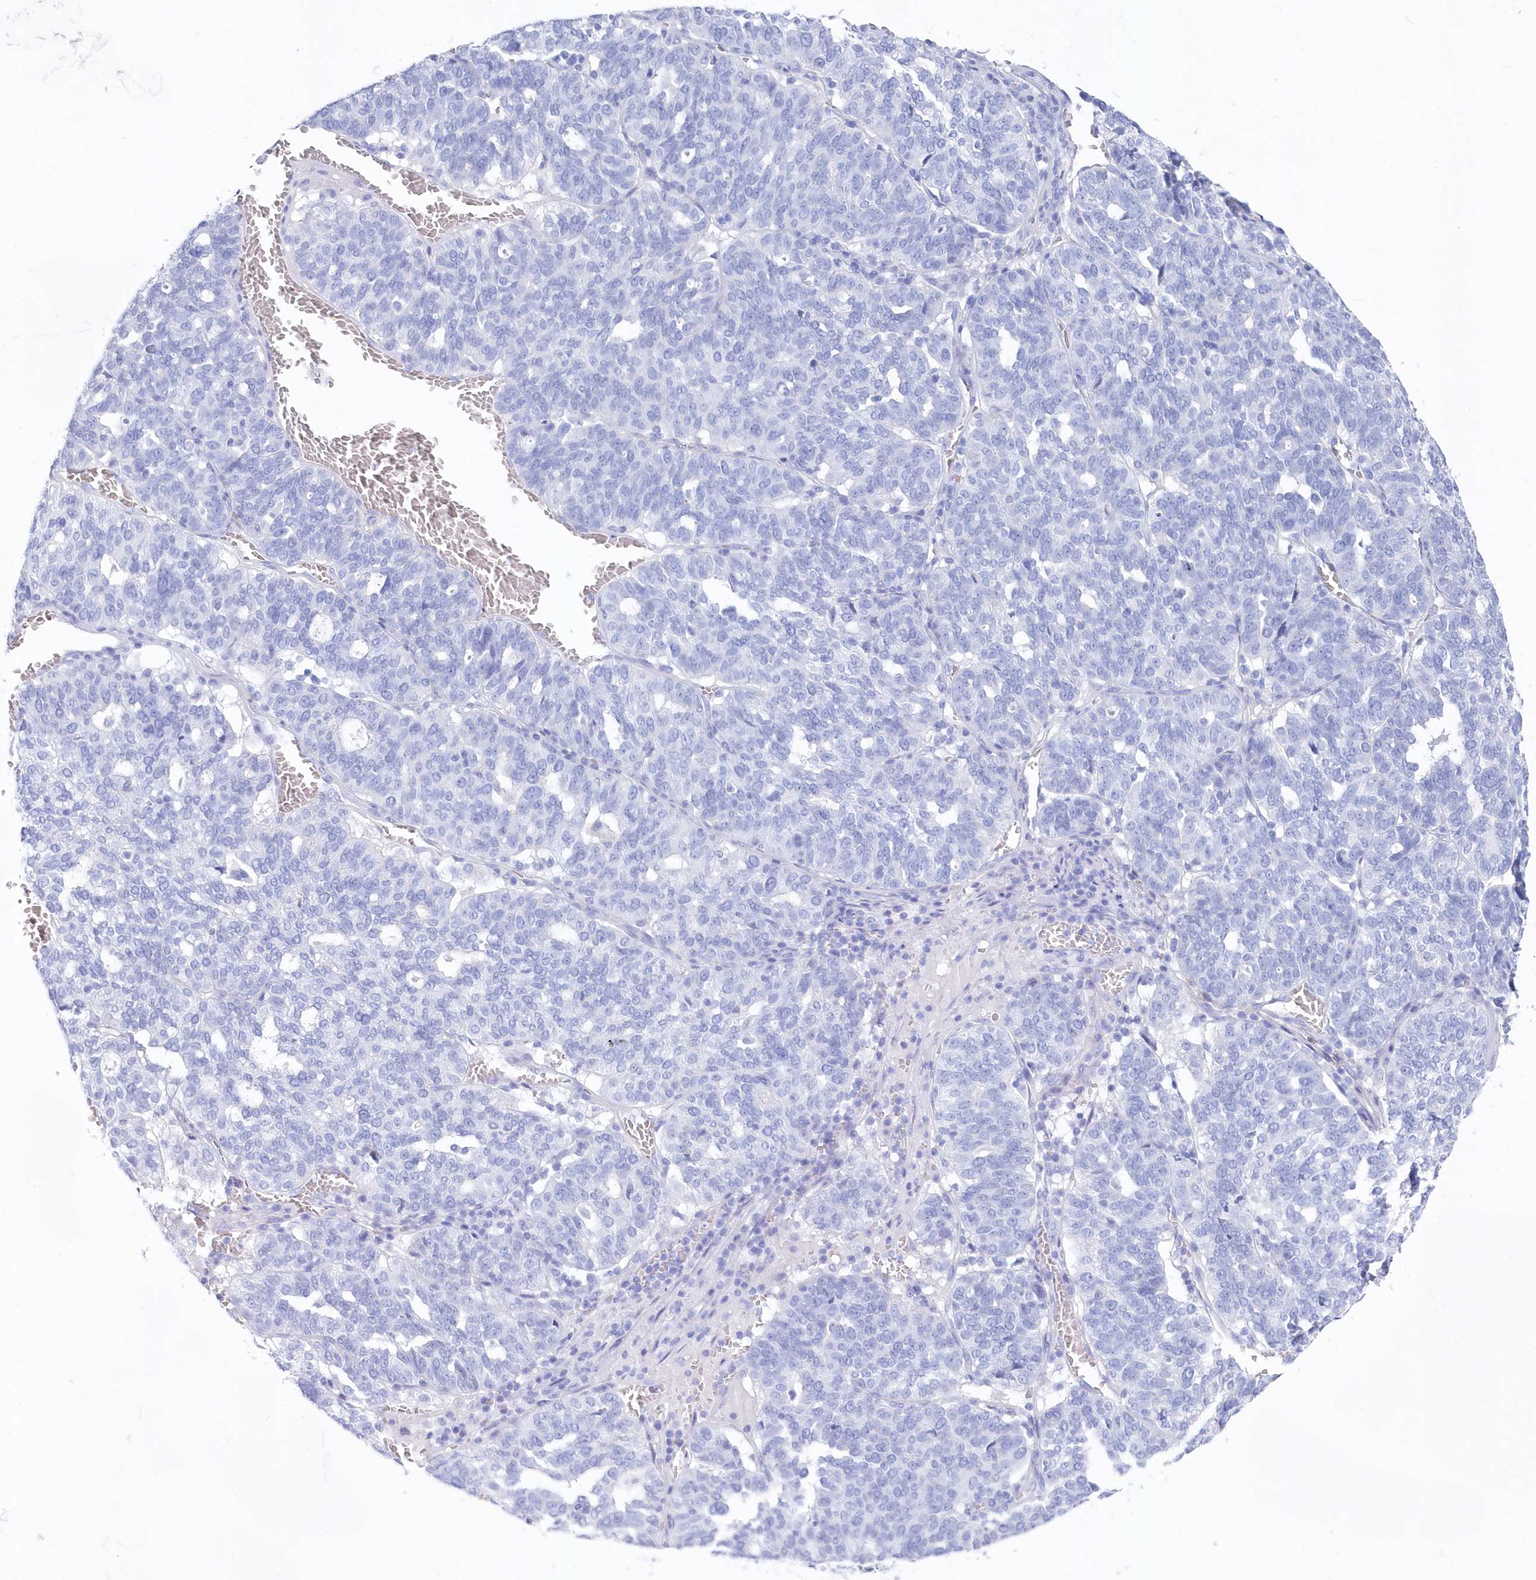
{"staining": {"intensity": "negative", "quantity": "none", "location": "none"}, "tissue": "ovarian cancer", "cell_type": "Tumor cells", "image_type": "cancer", "snomed": [{"axis": "morphology", "description": "Cystadenocarcinoma, serous, NOS"}, {"axis": "topography", "description": "Ovary"}], "caption": "Histopathology image shows no significant protein expression in tumor cells of ovarian cancer (serous cystadenocarcinoma).", "gene": "CSNK1G2", "patient": {"sex": "female", "age": 59}}